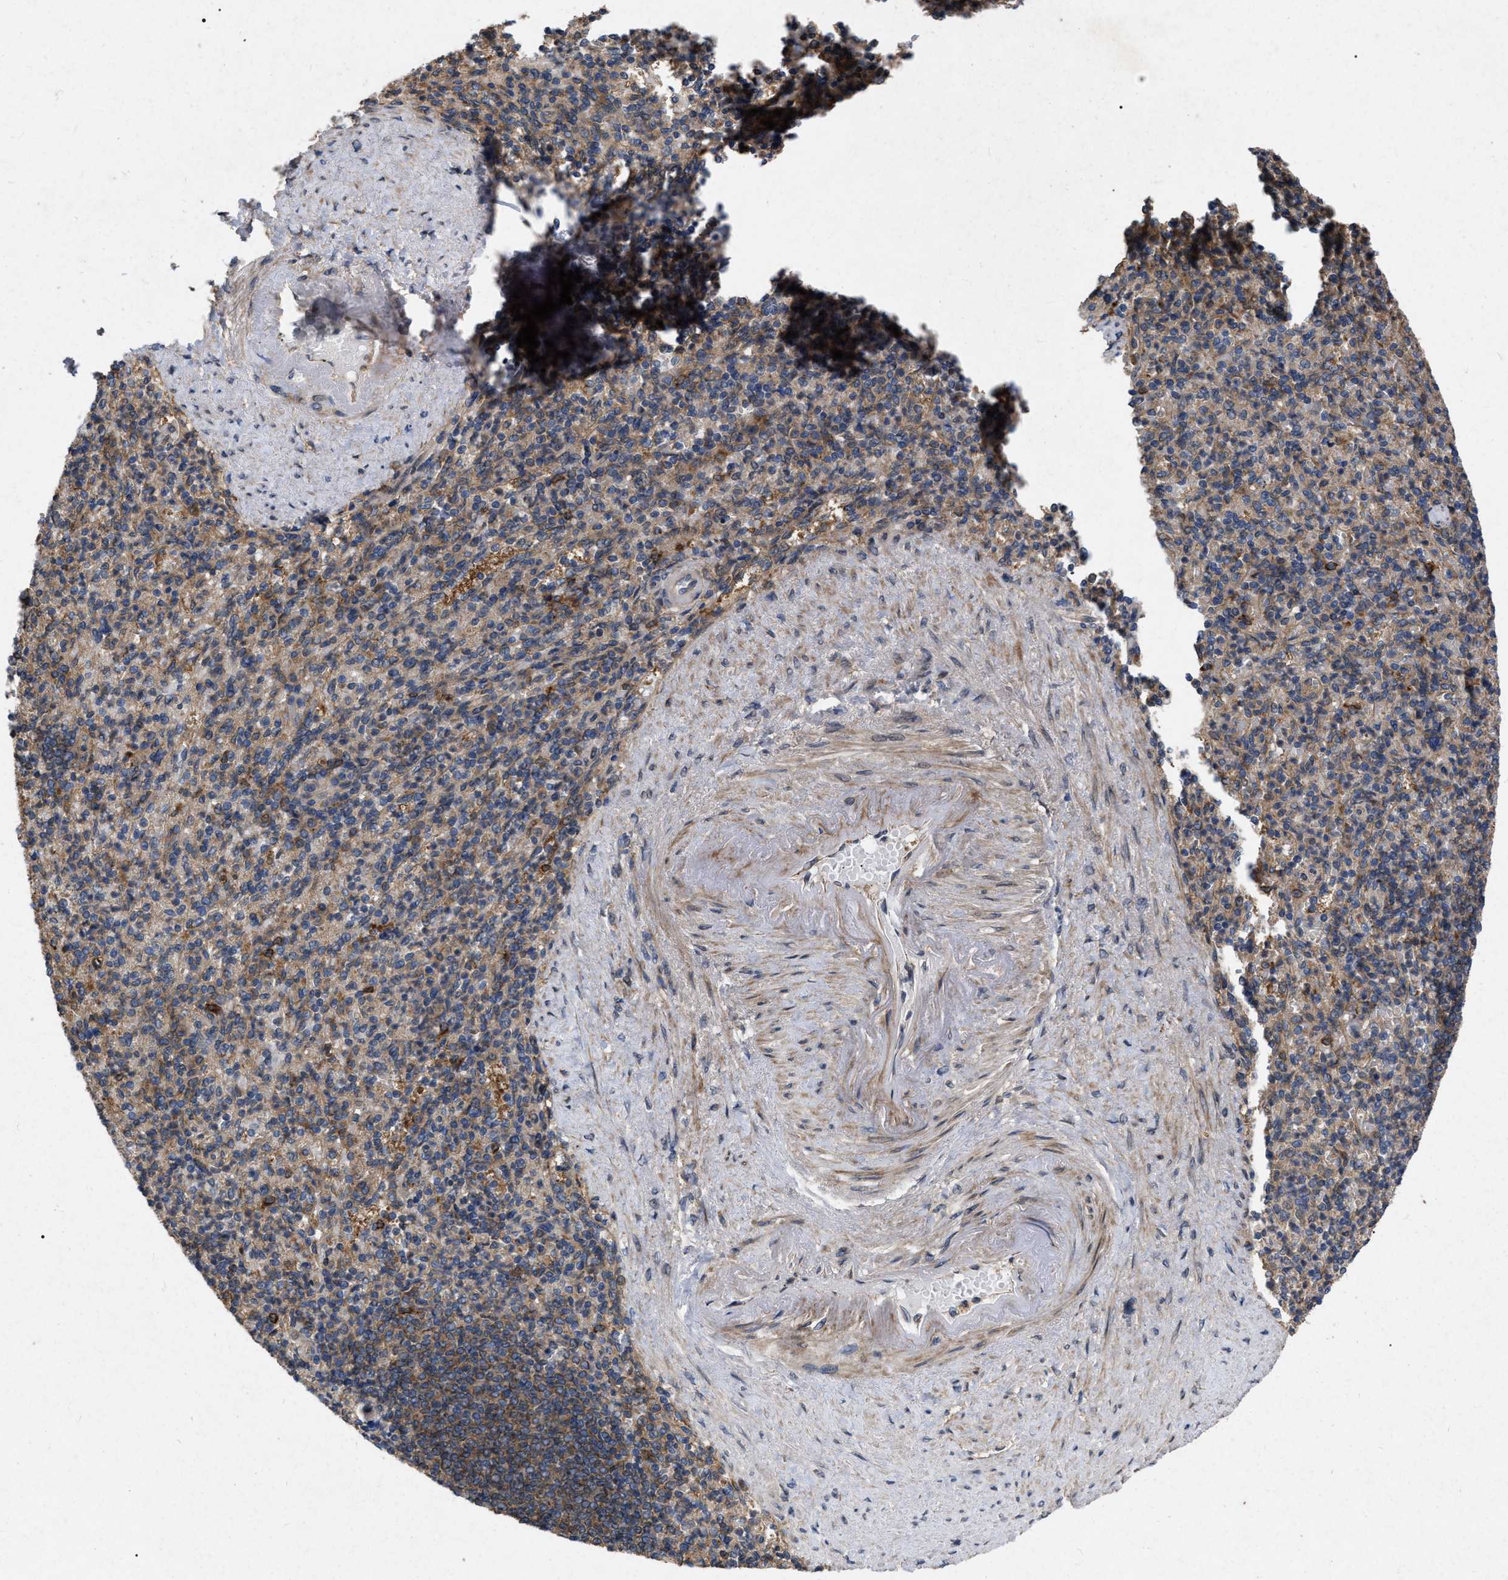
{"staining": {"intensity": "moderate", "quantity": "25%-75%", "location": "cytoplasmic/membranous"}, "tissue": "spleen", "cell_type": "Cells in red pulp", "image_type": "normal", "snomed": [{"axis": "morphology", "description": "Normal tissue, NOS"}, {"axis": "topography", "description": "Spleen"}], "caption": "Immunohistochemistry (IHC) micrograph of benign spleen stained for a protein (brown), which shows medium levels of moderate cytoplasmic/membranous expression in about 25%-75% of cells in red pulp.", "gene": "CDKN2C", "patient": {"sex": "female", "age": 74}}